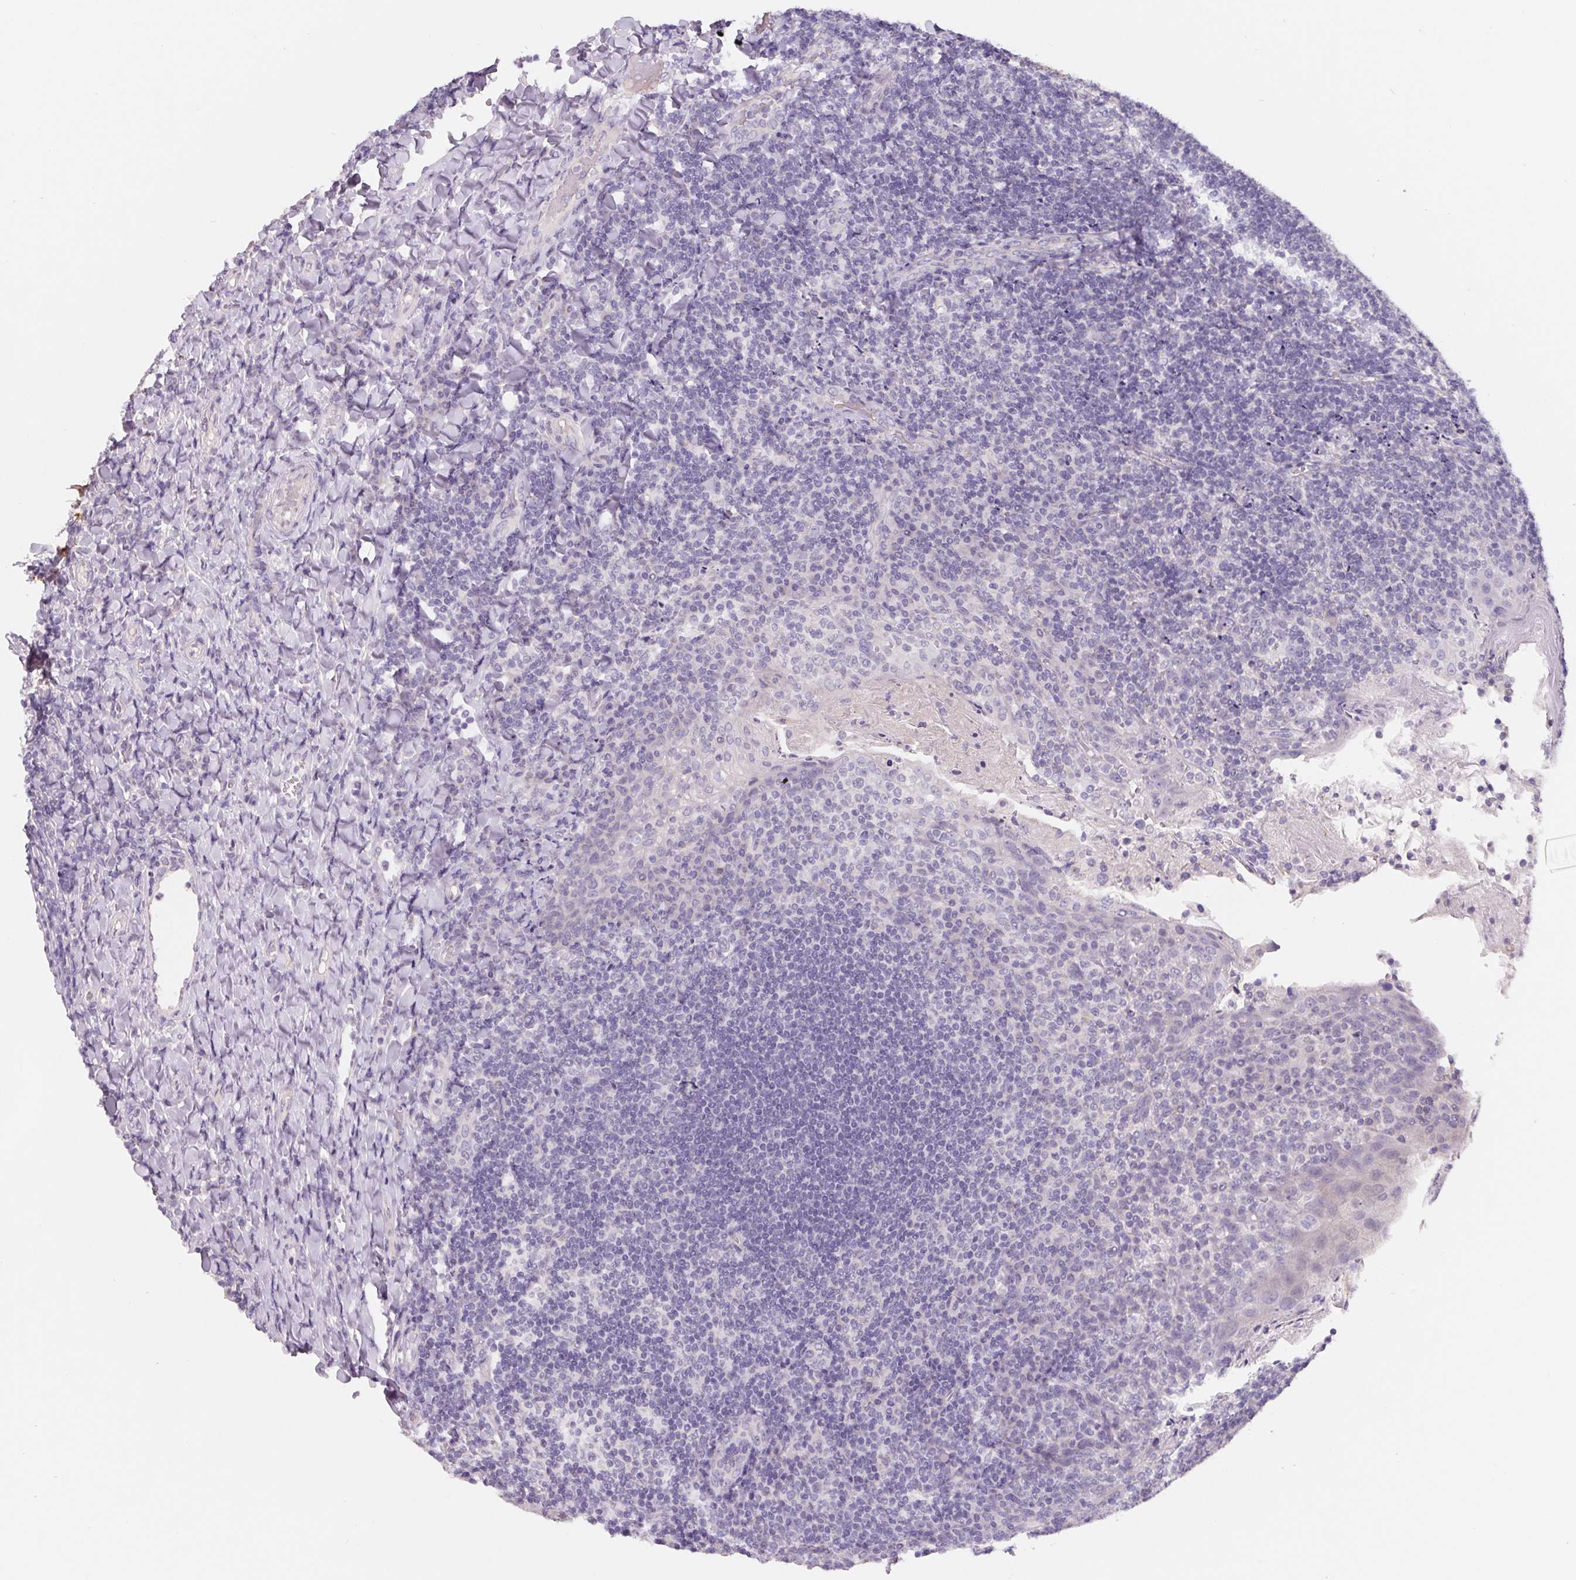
{"staining": {"intensity": "negative", "quantity": "none", "location": "none"}, "tissue": "tonsil", "cell_type": "Germinal center cells", "image_type": "normal", "snomed": [{"axis": "morphology", "description": "Normal tissue, NOS"}, {"axis": "topography", "description": "Tonsil"}], "caption": "Normal tonsil was stained to show a protein in brown. There is no significant expression in germinal center cells. (Stains: DAB (3,3'-diaminobenzidine) immunohistochemistry with hematoxylin counter stain, Microscopy: brightfield microscopy at high magnification).", "gene": "LPA", "patient": {"sex": "female", "age": 10}}